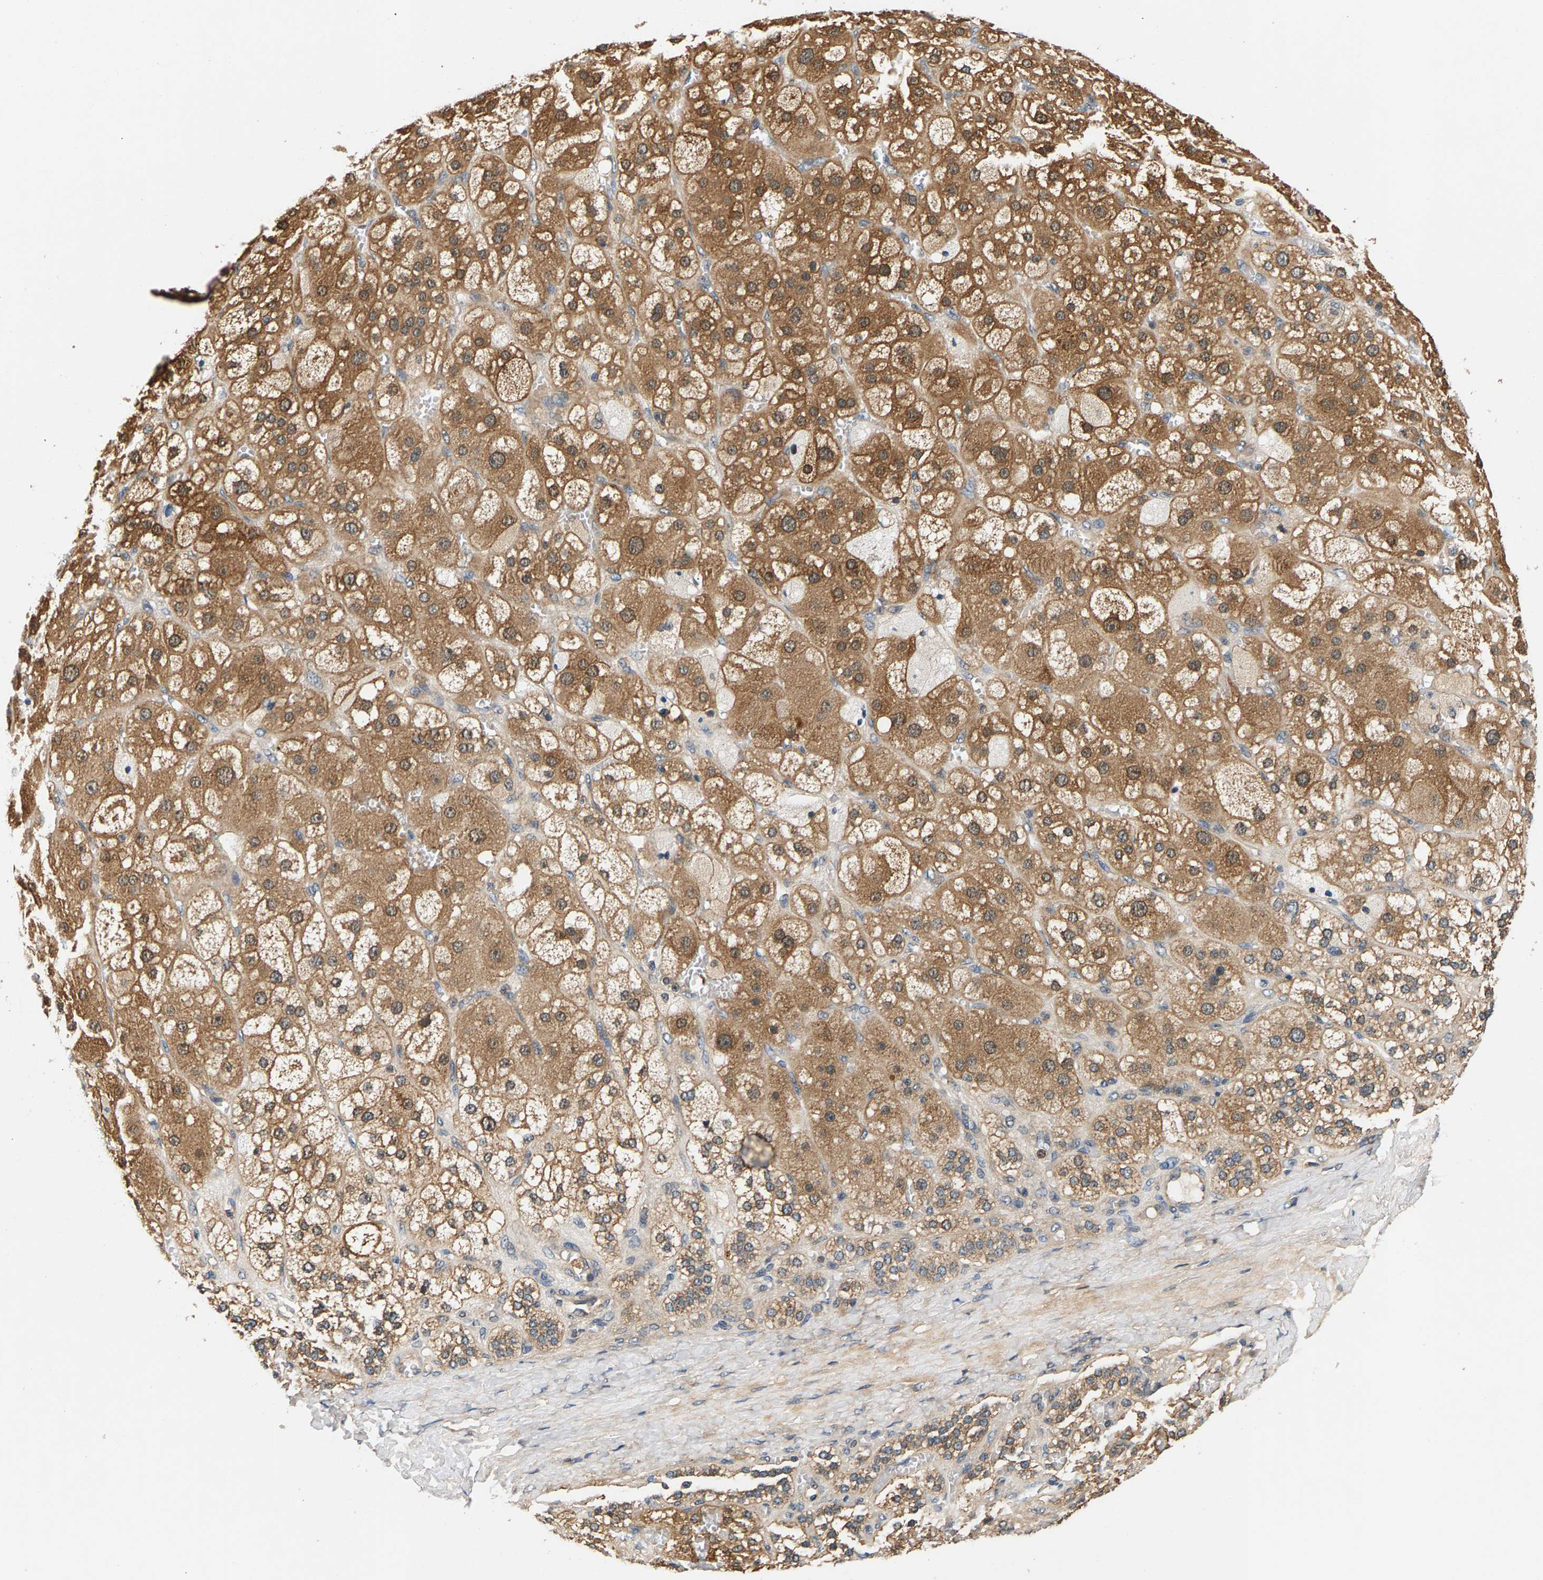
{"staining": {"intensity": "moderate", "quantity": ">75%", "location": "cytoplasmic/membranous"}, "tissue": "adrenal gland", "cell_type": "Glandular cells", "image_type": "normal", "snomed": [{"axis": "morphology", "description": "Normal tissue, NOS"}, {"axis": "topography", "description": "Adrenal gland"}], "caption": "This micrograph reveals immunohistochemistry staining of normal adrenal gland, with medium moderate cytoplasmic/membranous positivity in approximately >75% of glandular cells.", "gene": "FAM78A", "patient": {"sex": "female", "age": 47}}